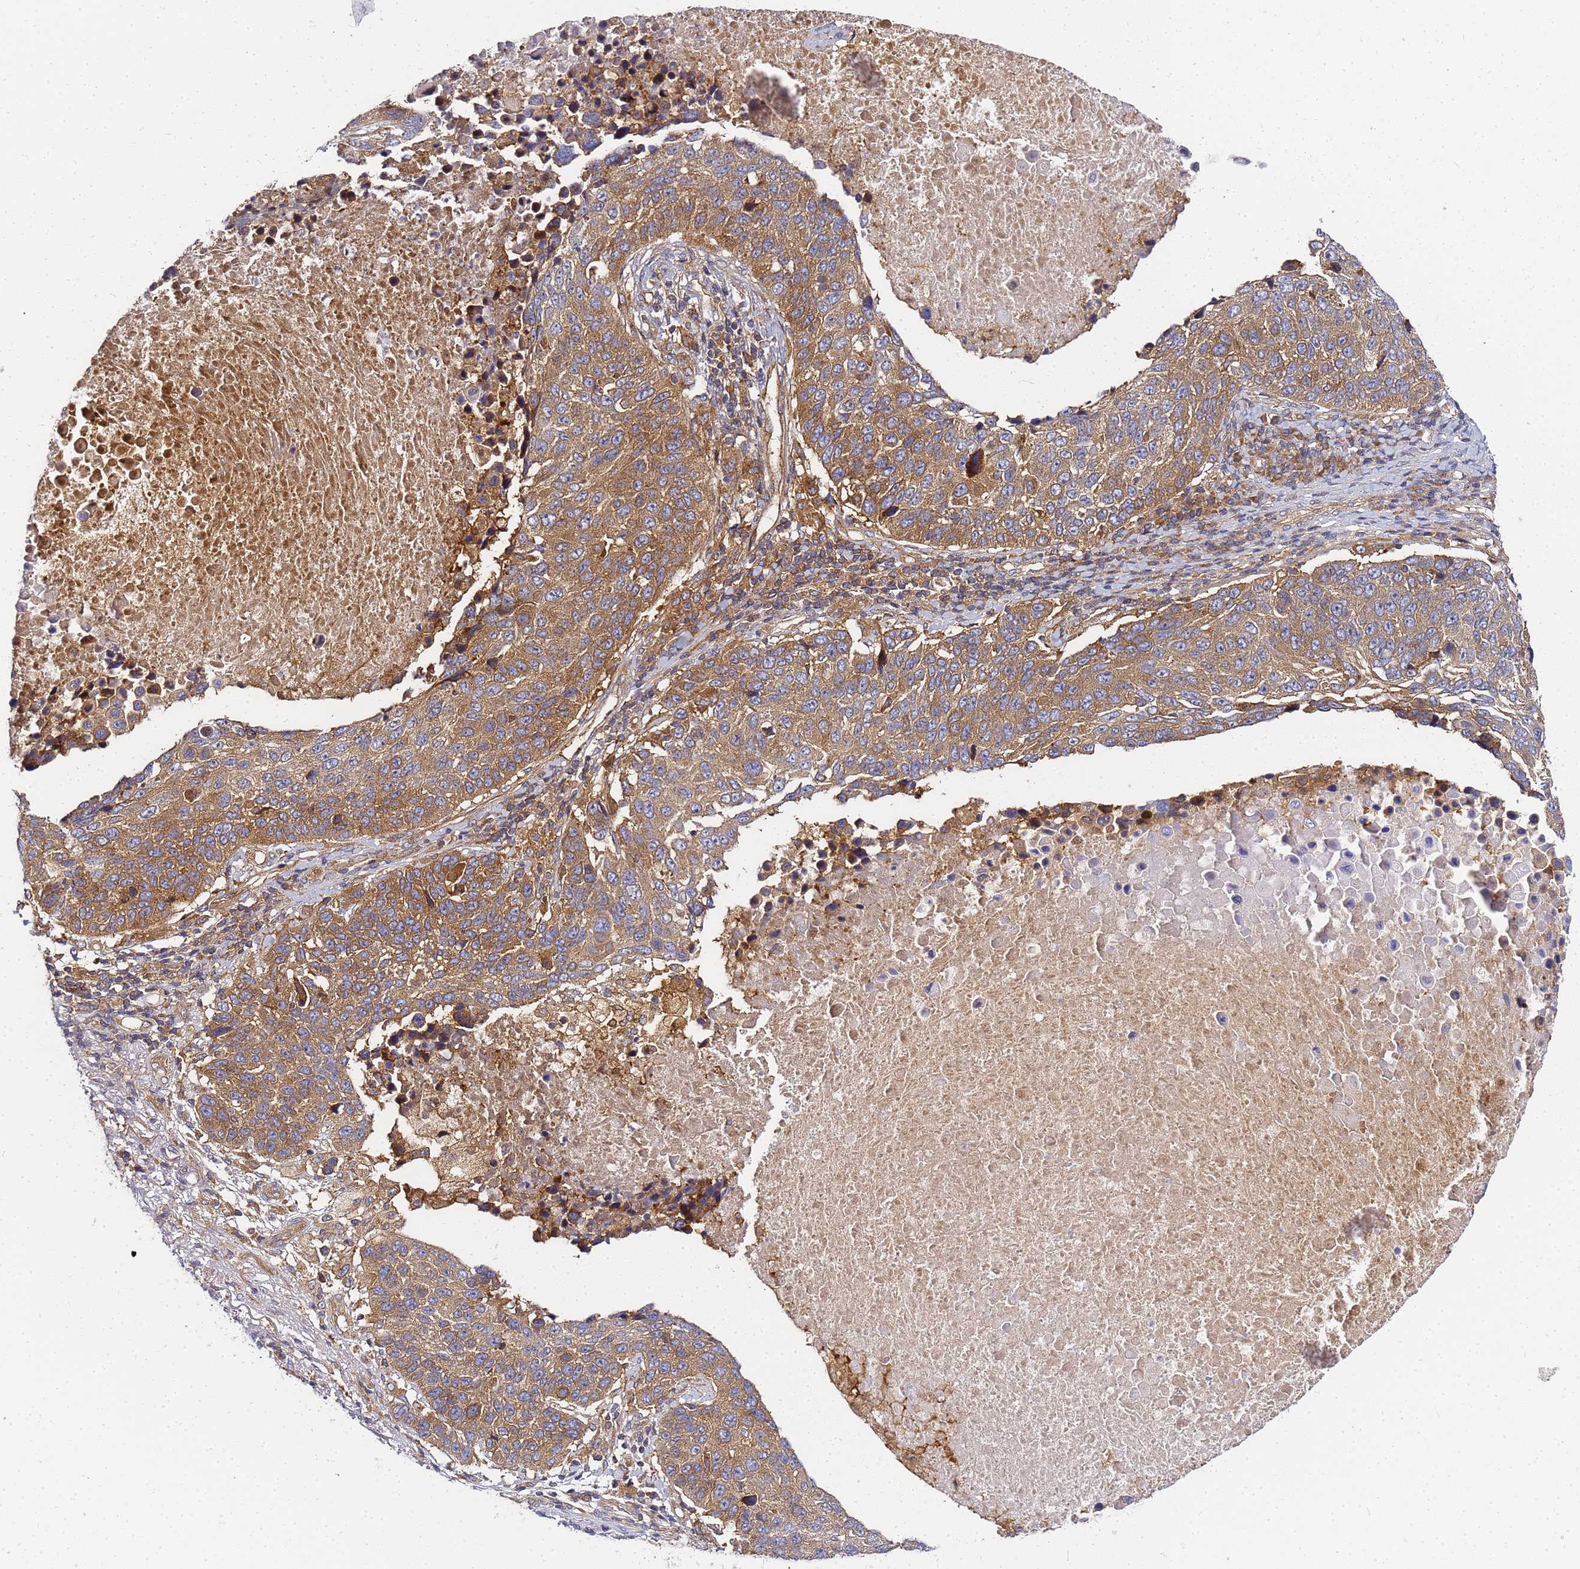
{"staining": {"intensity": "moderate", "quantity": ">75%", "location": "cytoplasmic/membranous"}, "tissue": "lung cancer", "cell_type": "Tumor cells", "image_type": "cancer", "snomed": [{"axis": "morphology", "description": "Normal tissue, NOS"}, {"axis": "morphology", "description": "Squamous cell carcinoma, NOS"}, {"axis": "topography", "description": "Lymph node"}, {"axis": "topography", "description": "Lung"}], "caption": "About >75% of tumor cells in human squamous cell carcinoma (lung) reveal moderate cytoplasmic/membranous protein staining as visualized by brown immunohistochemical staining.", "gene": "CHM", "patient": {"sex": "male", "age": 66}}